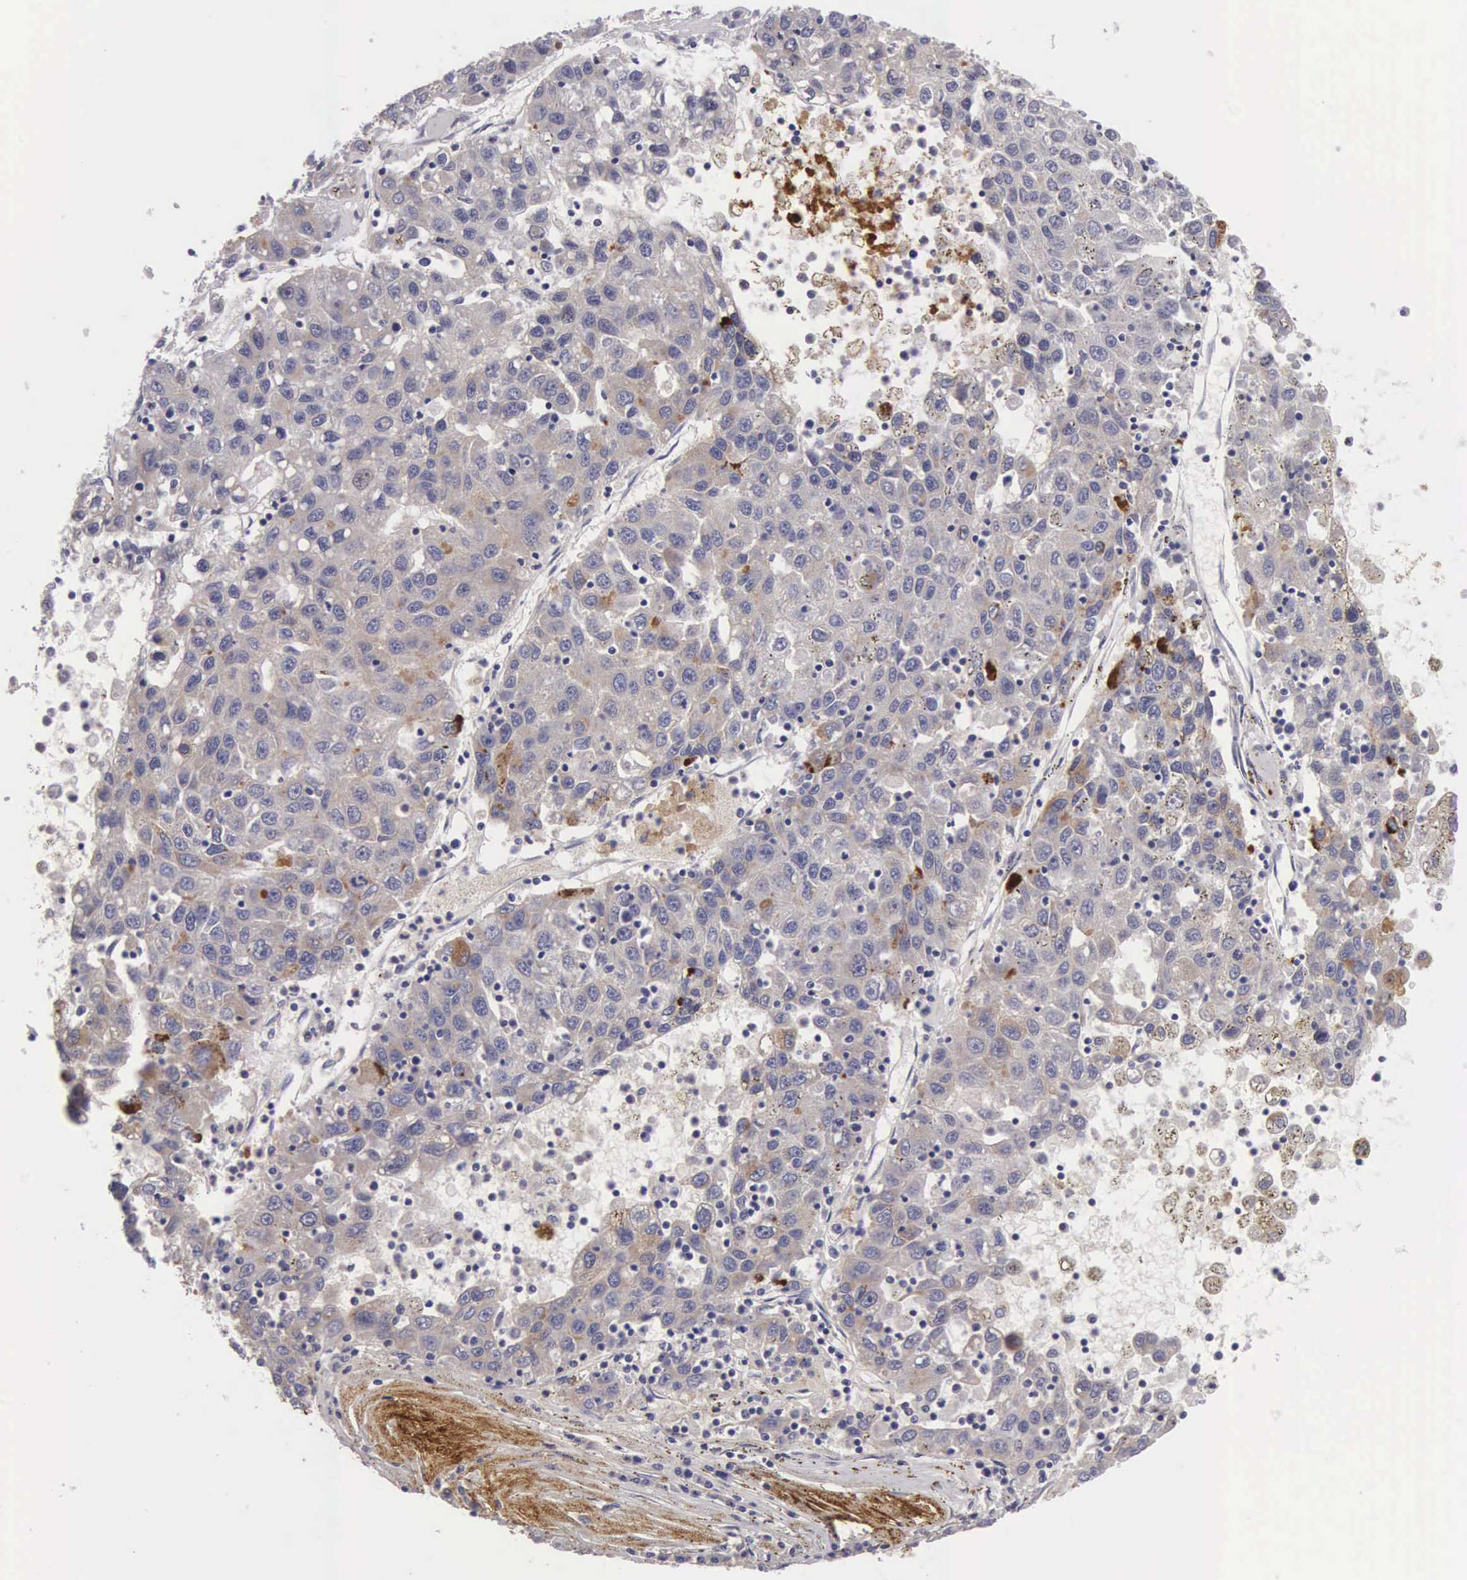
{"staining": {"intensity": "weak", "quantity": "25%-75%", "location": "cytoplasmic/membranous"}, "tissue": "liver cancer", "cell_type": "Tumor cells", "image_type": "cancer", "snomed": [{"axis": "morphology", "description": "Carcinoma, Hepatocellular, NOS"}, {"axis": "topography", "description": "Liver"}], "caption": "Brown immunohistochemical staining in liver hepatocellular carcinoma exhibits weak cytoplasmic/membranous expression in about 25%-75% of tumor cells. (Brightfield microscopy of DAB IHC at high magnification).", "gene": "CLU", "patient": {"sex": "male", "age": 49}}